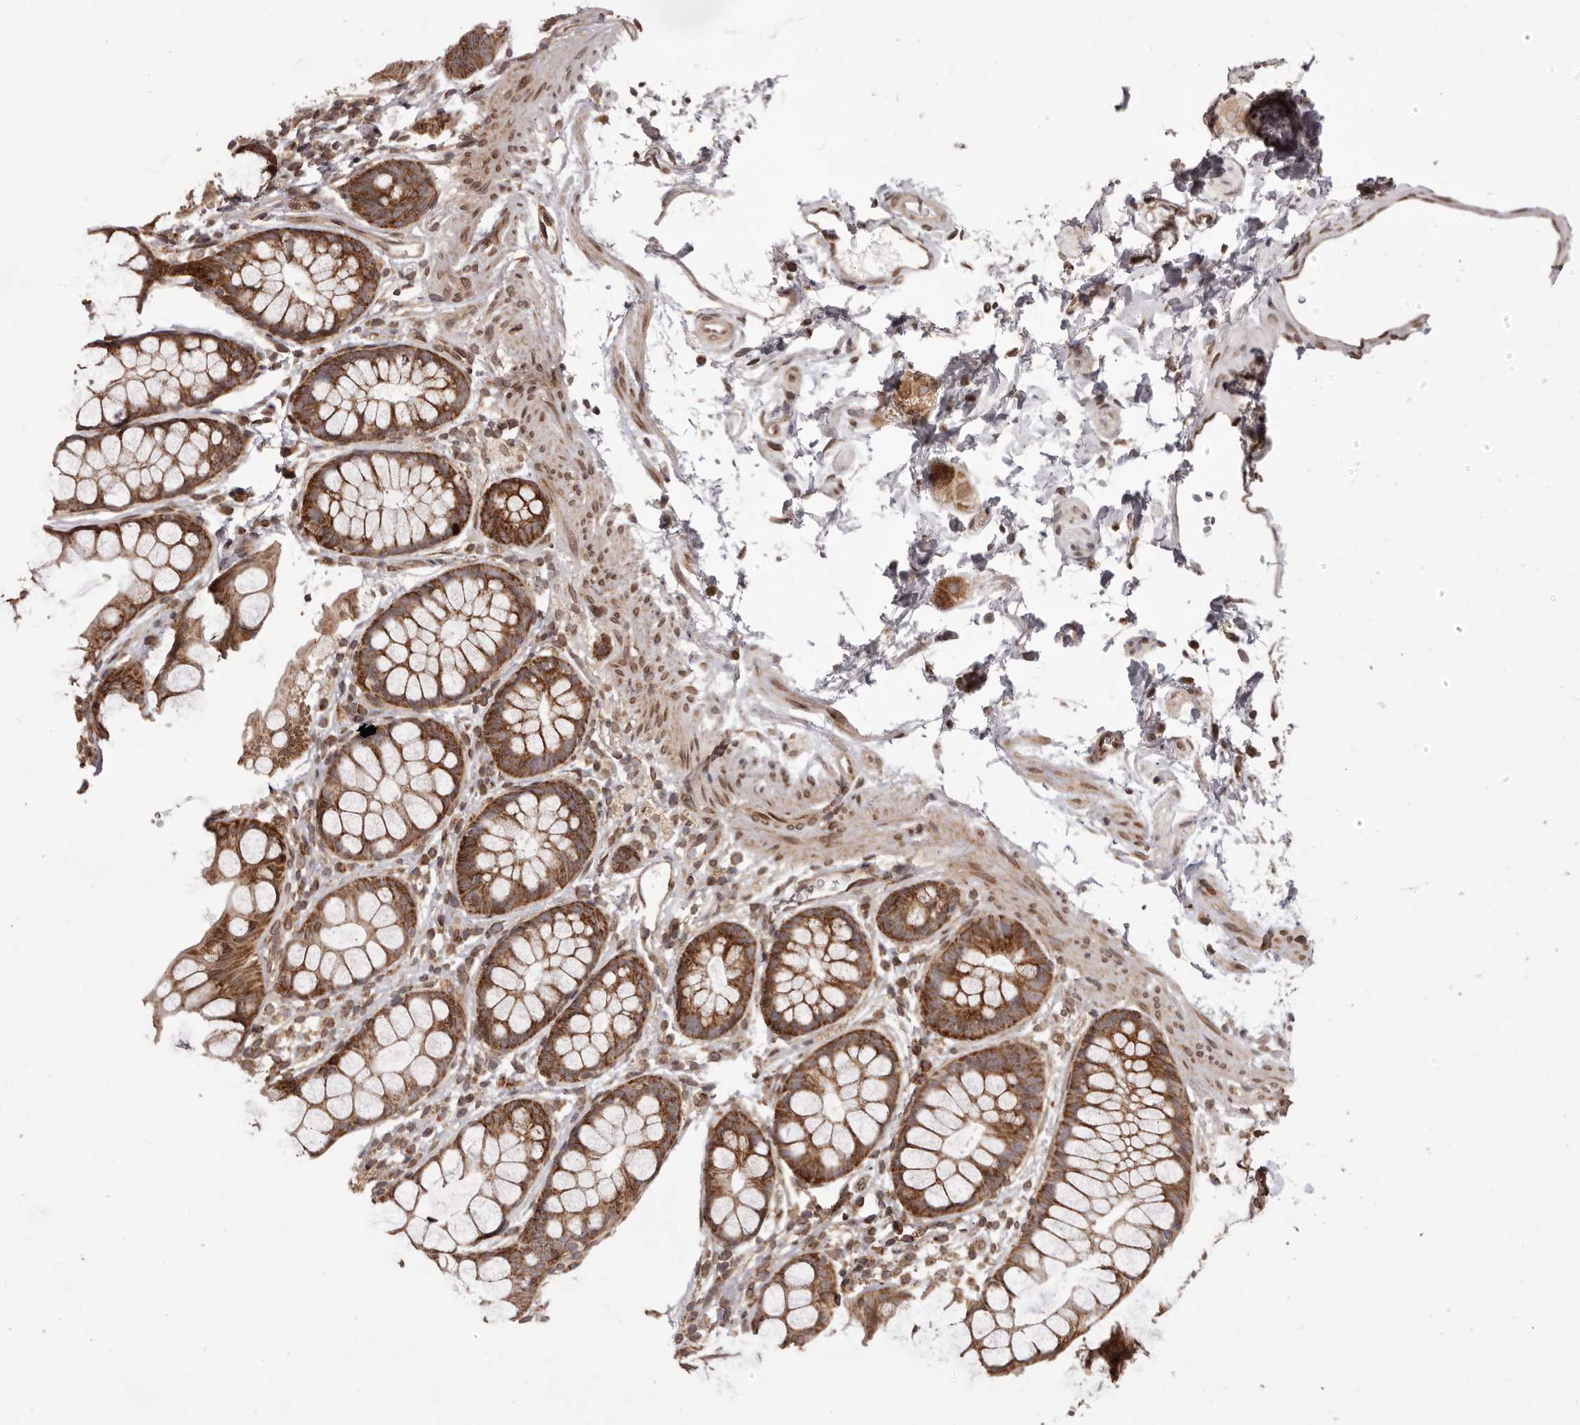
{"staining": {"intensity": "strong", "quantity": ">75%", "location": "cytoplasmic/membranous"}, "tissue": "rectum", "cell_type": "Glandular cells", "image_type": "normal", "snomed": [{"axis": "morphology", "description": "Normal tissue, NOS"}, {"axis": "topography", "description": "Rectum"}], "caption": "A brown stain shows strong cytoplasmic/membranous positivity of a protein in glandular cells of normal rectum. The staining was performed using DAB, with brown indicating positive protein expression. Nuclei are stained blue with hematoxylin.", "gene": "CHRM2", "patient": {"sex": "female", "age": 65}}